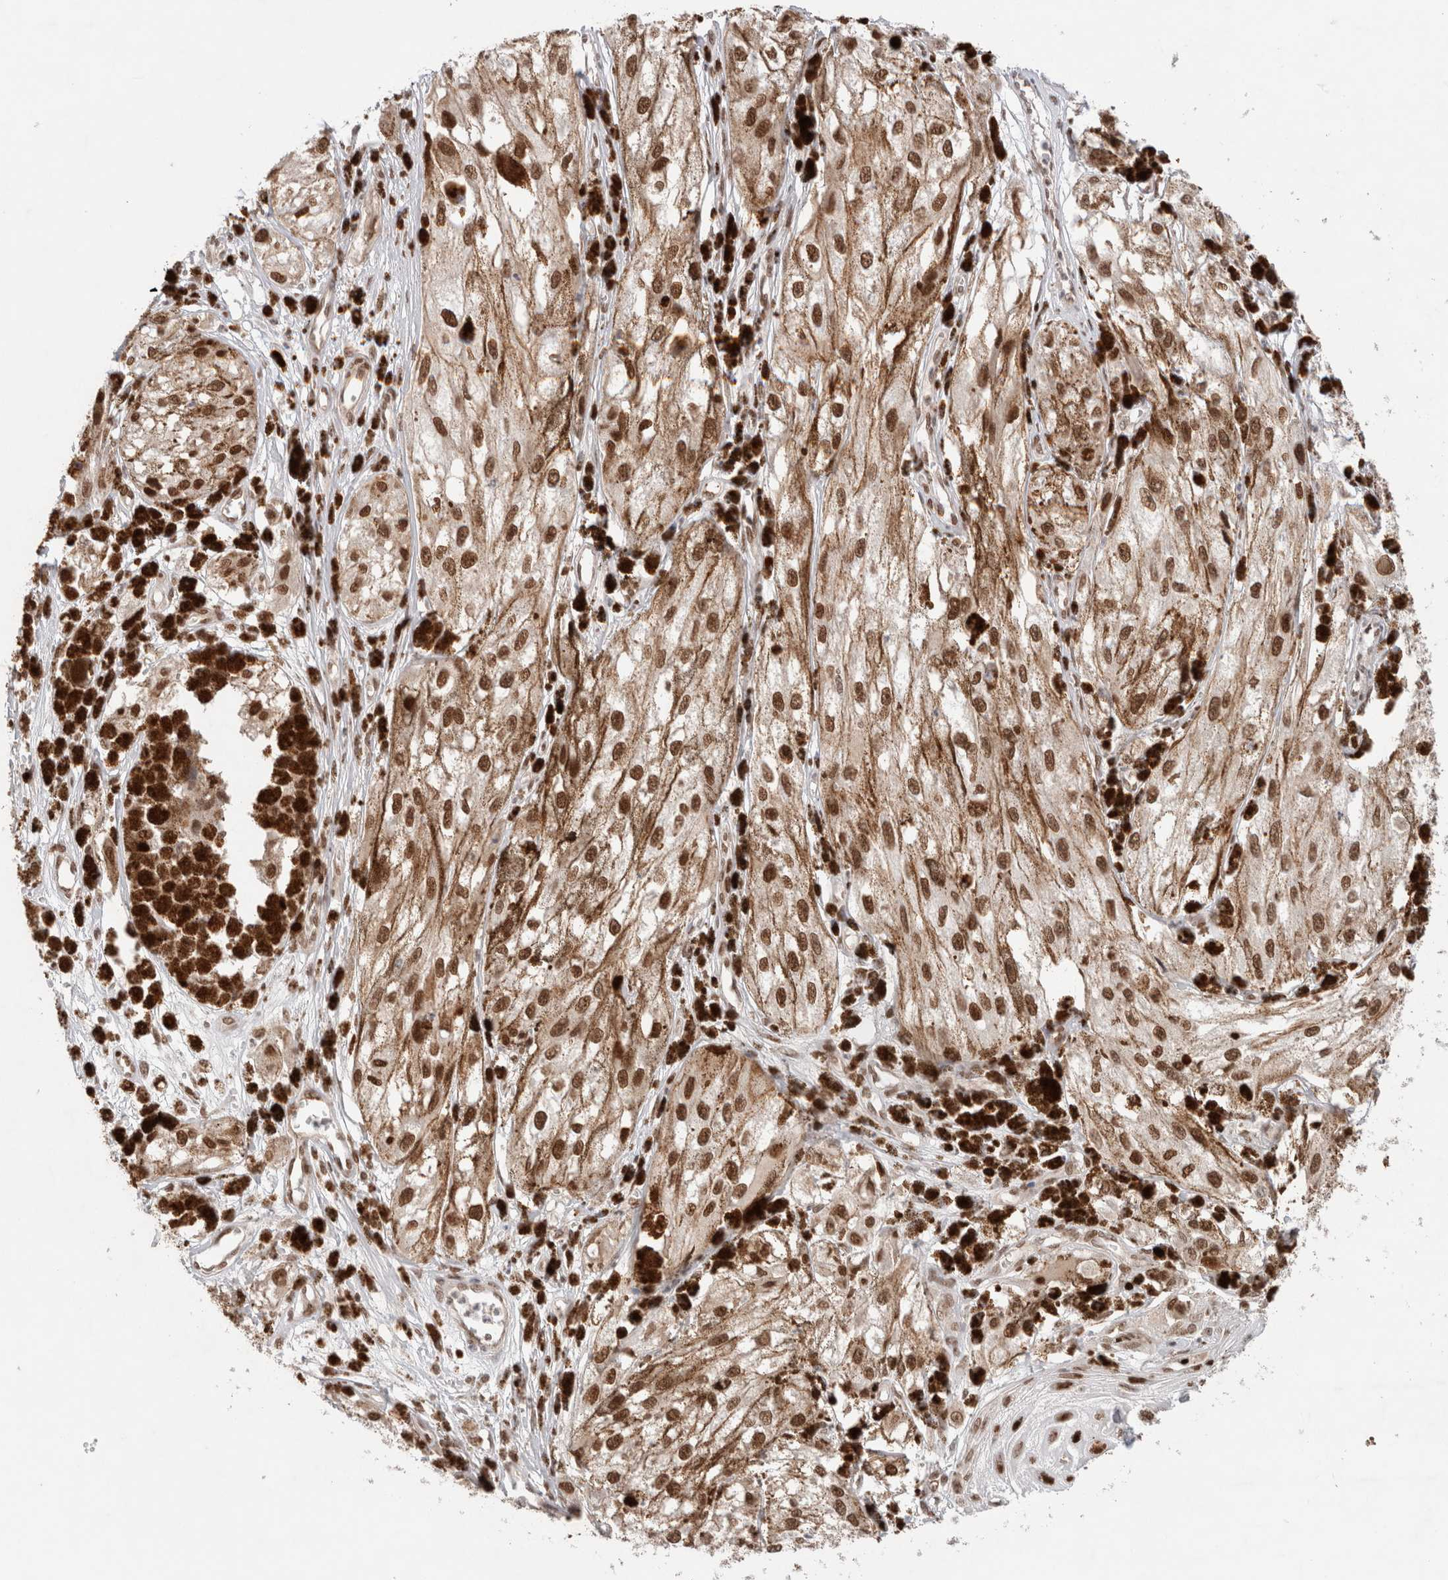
{"staining": {"intensity": "moderate", "quantity": ">75%", "location": "cytoplasmic/membranous,nuclear"}, "tissue": "melanoma", "cell_type": "Tumor cells", "image_type": "cancer", "snomed": [{"axis": "morphology", "description": "Malignant melanoma, NOS"}, {"axis": "topography", "description": "Skin"}], "caption": "Immunohistochemistry (IHC) (DAB) staining of human melanoma exhibits moderate cytoplasmic/membranous and nuclear protein positivity in about >75% of tumor cells.", "gene": "GATAD2A", "patient": {"sex": "male", "age": 88}}